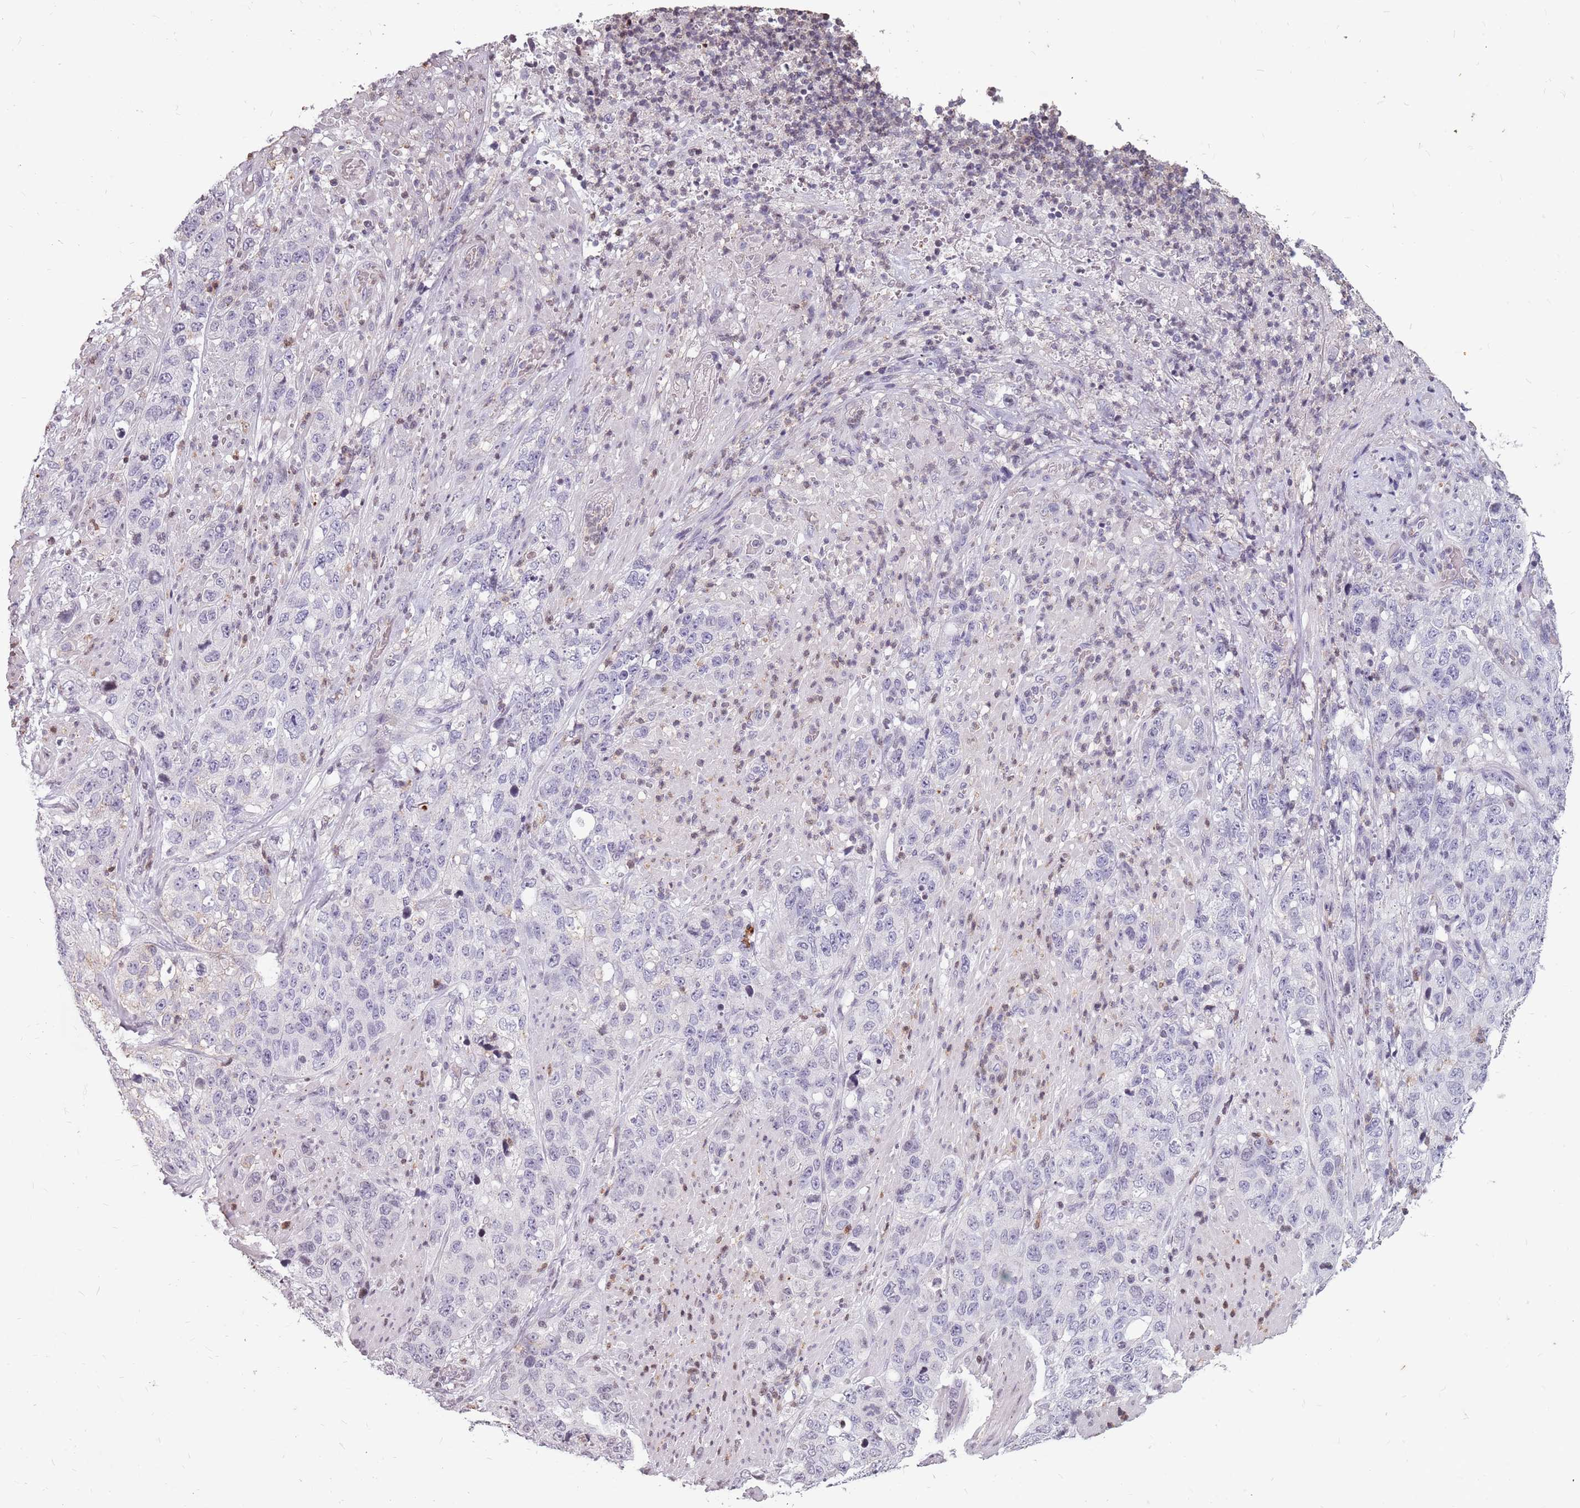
{"staining": {"intensity": "negative", "quantity": "none", "location": "none"}, "tissue": "stomach cancer", "cell_type": "Tumor cells", "image_type": "cancer", "snomed": [{"axis": "morphology", "description": "Adenocarcinoma, NOS"}, {"axis": "topography", "description": "Stomach"}], "caption": "Protein analysis of stomach adenocarcinoma exhibits no significant staining in tumor cells.", "gene": "NEK6", "patient": {"sex": "male", "age": 48}}